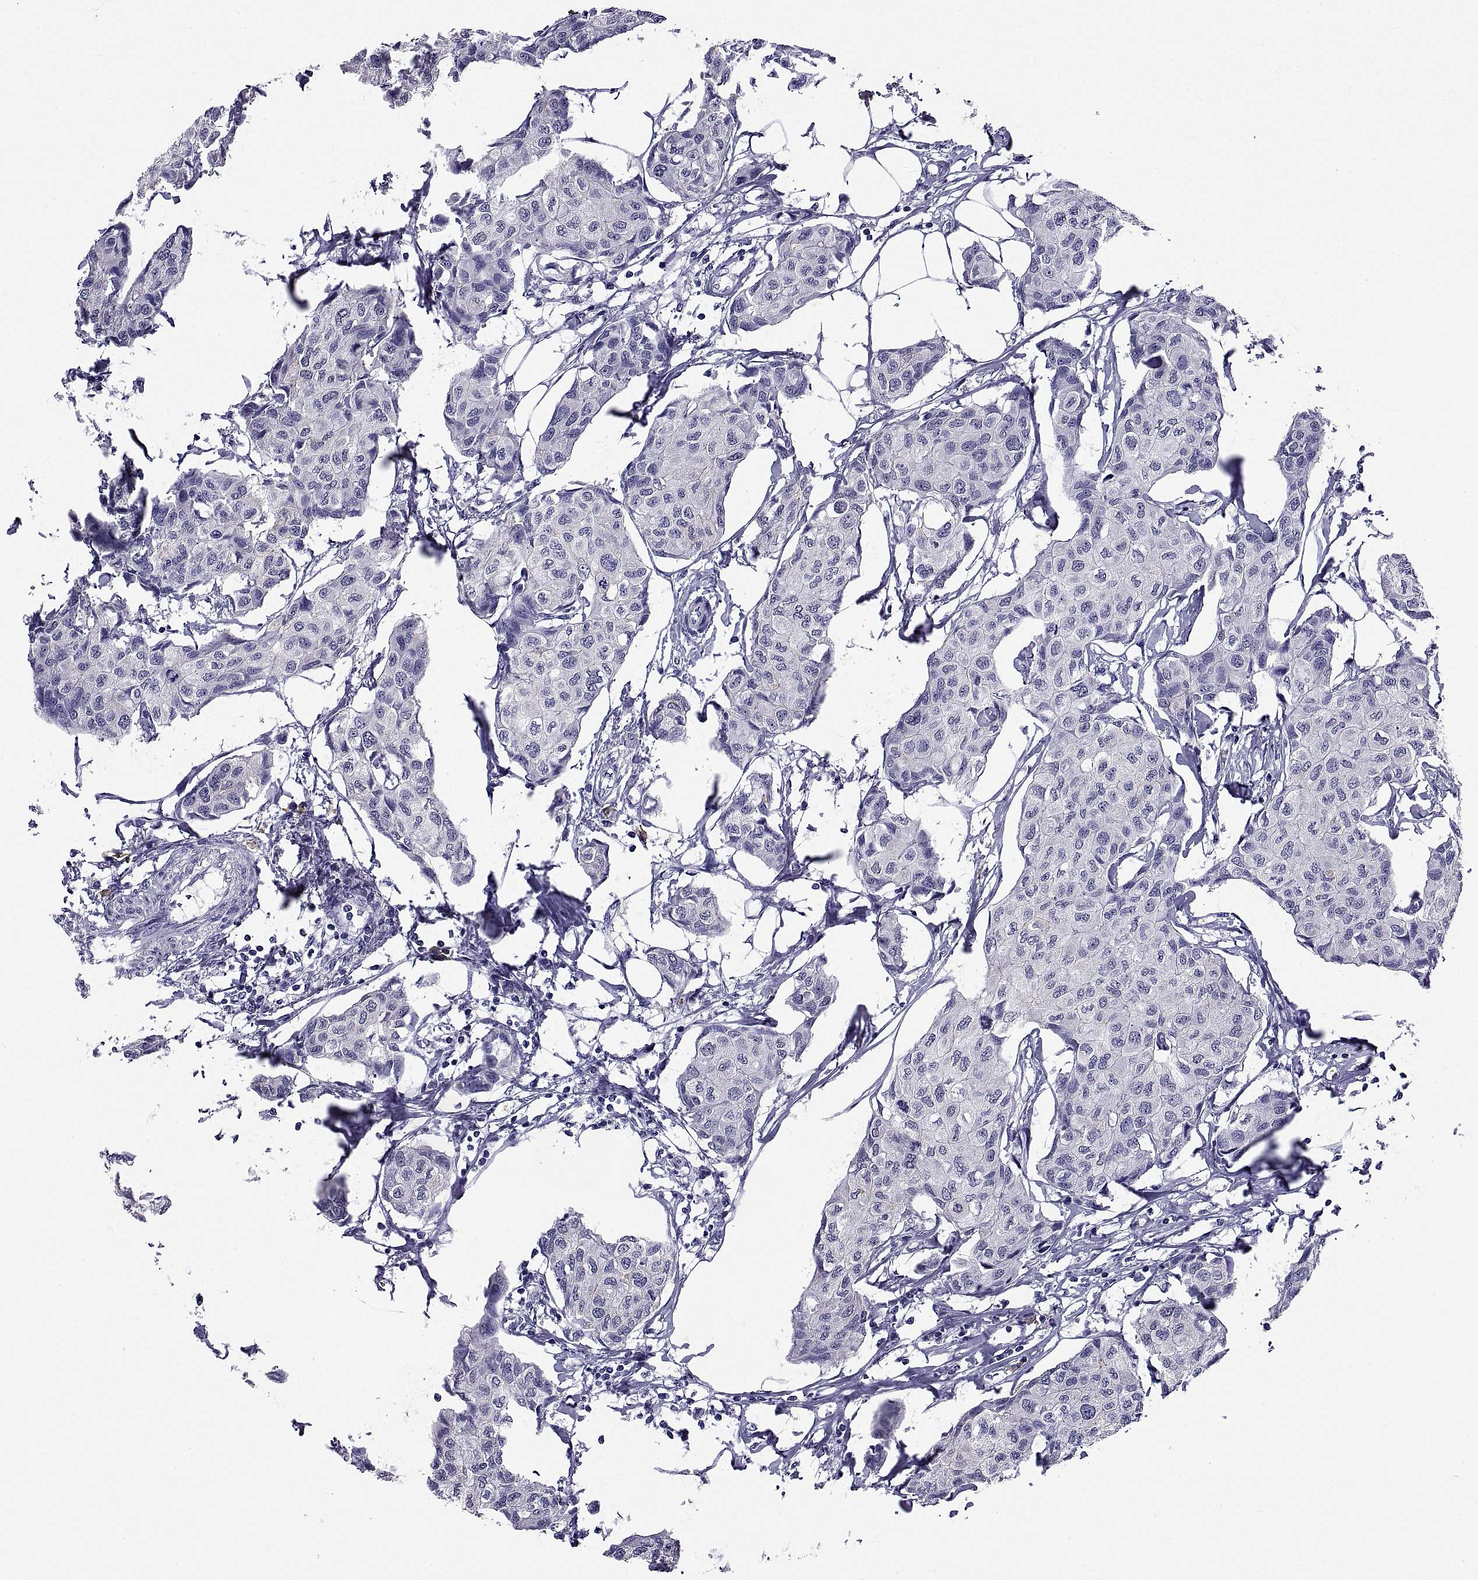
{"staining": {"intensity": "negative", "quantity": "none", "location": "none"}, "tissue": "breast cancer", "cell_type": "Tumor cells", "image_type": "cancer", "snomed": [{"axis": "morphology", "description": "Duct carcinoma"}, {"axis": "topography", "description": "Breast"}], "caption": "Tumor cells show no significant protein expression in infiltrating ductal carcinoma (breast). (Brightfield microscopy of DAB (3,3'-diaminobenzidine) IHC at high magnification).", "gene": "TGFBR3L", "patient": {"sex": "female", "age": 80}}